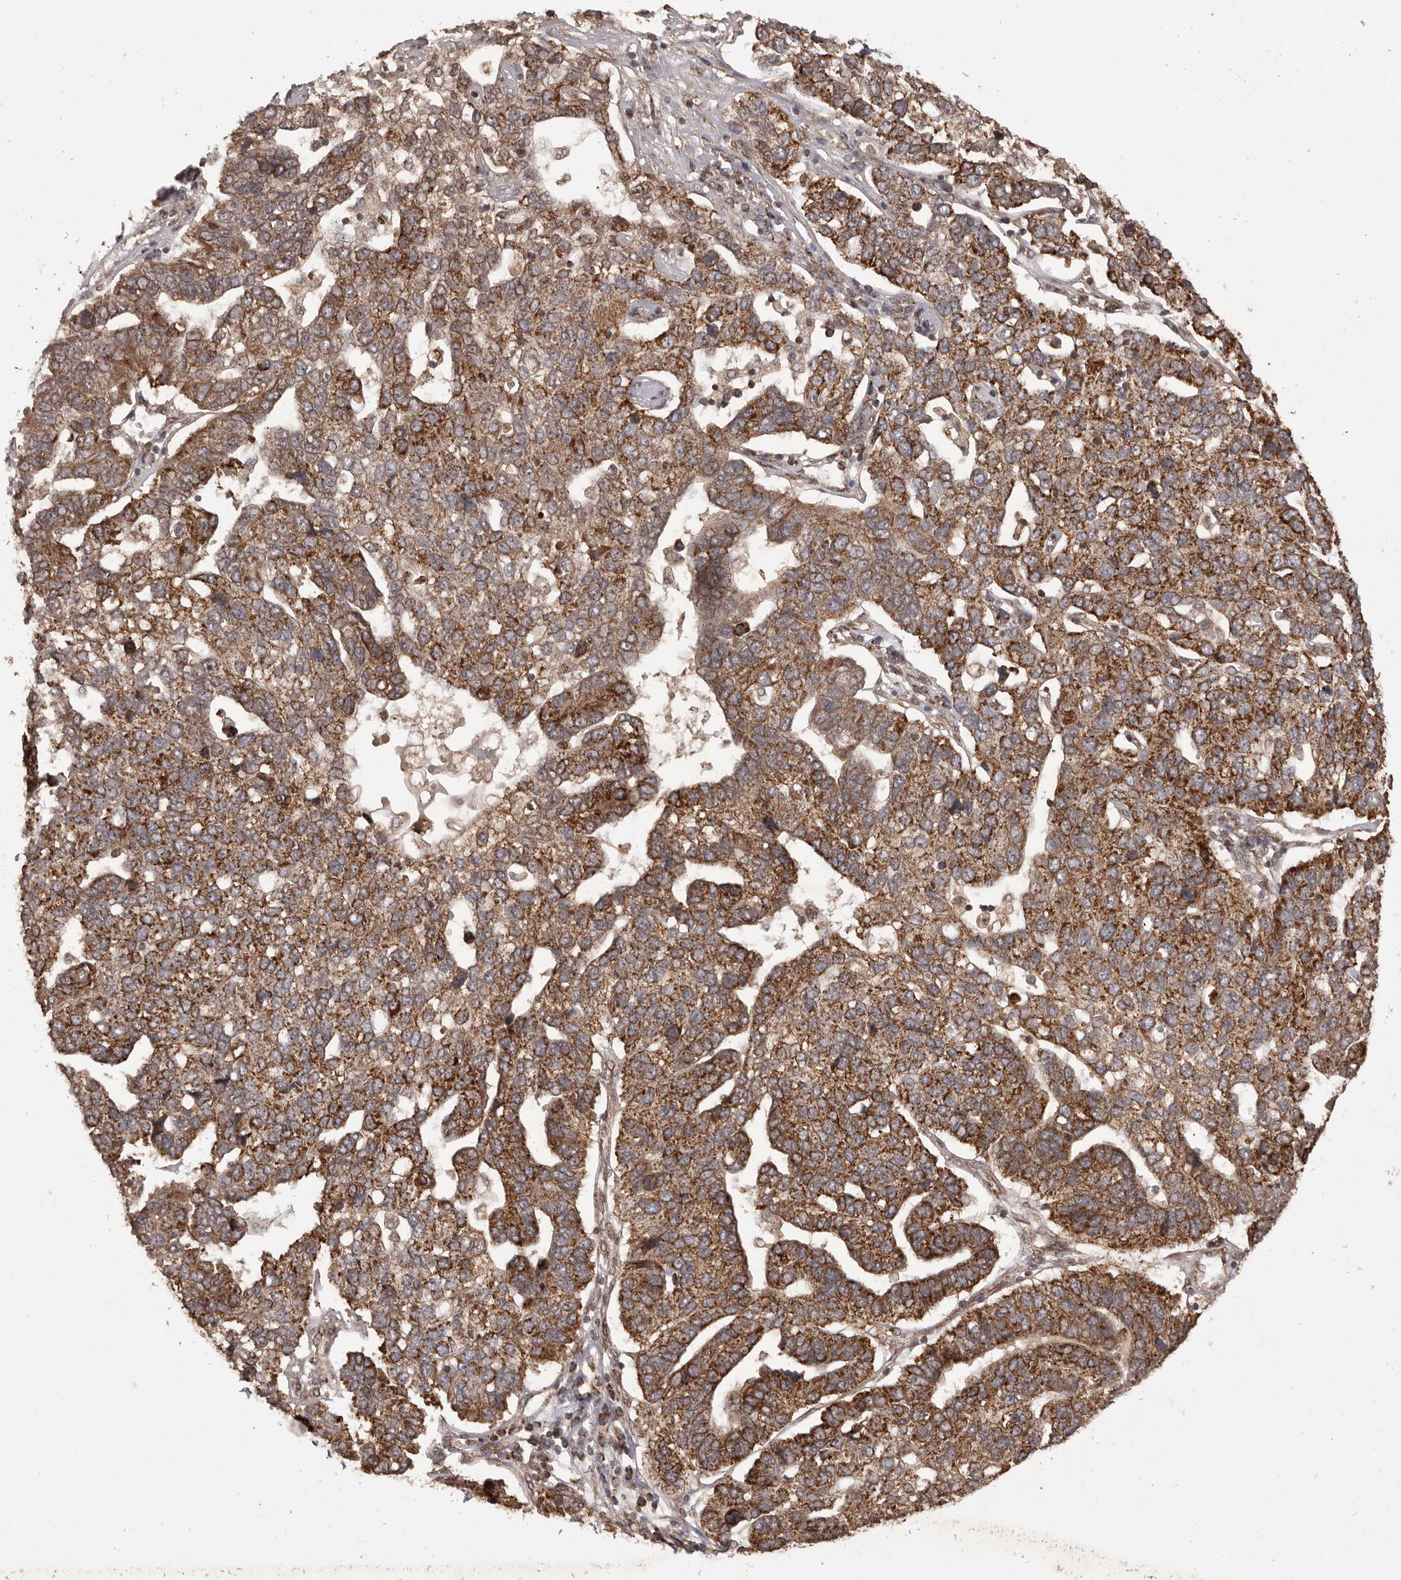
{"staining": {"intensity": "strong", "quantity": ">75%", "location": "cytoplasmic/membranous"}, "tissue": "pancreatic cancer", "cell_type": "Tumor cells", "image_type": "cancer", "snomed": [{"axis": "morphology", "description": "Adenocarcinoma, NOS"}, {"axis": "topography", "description": "Pancreas"}], "caption": "A micrograph showing strong cytoplasmic/membranous expression in about >75% of tumor cells in pancreatic cancer, as visualized by brown immunohistochemical staining.", "gene": "CHRM2", "patient": {"sex": "female", "age": 61}}